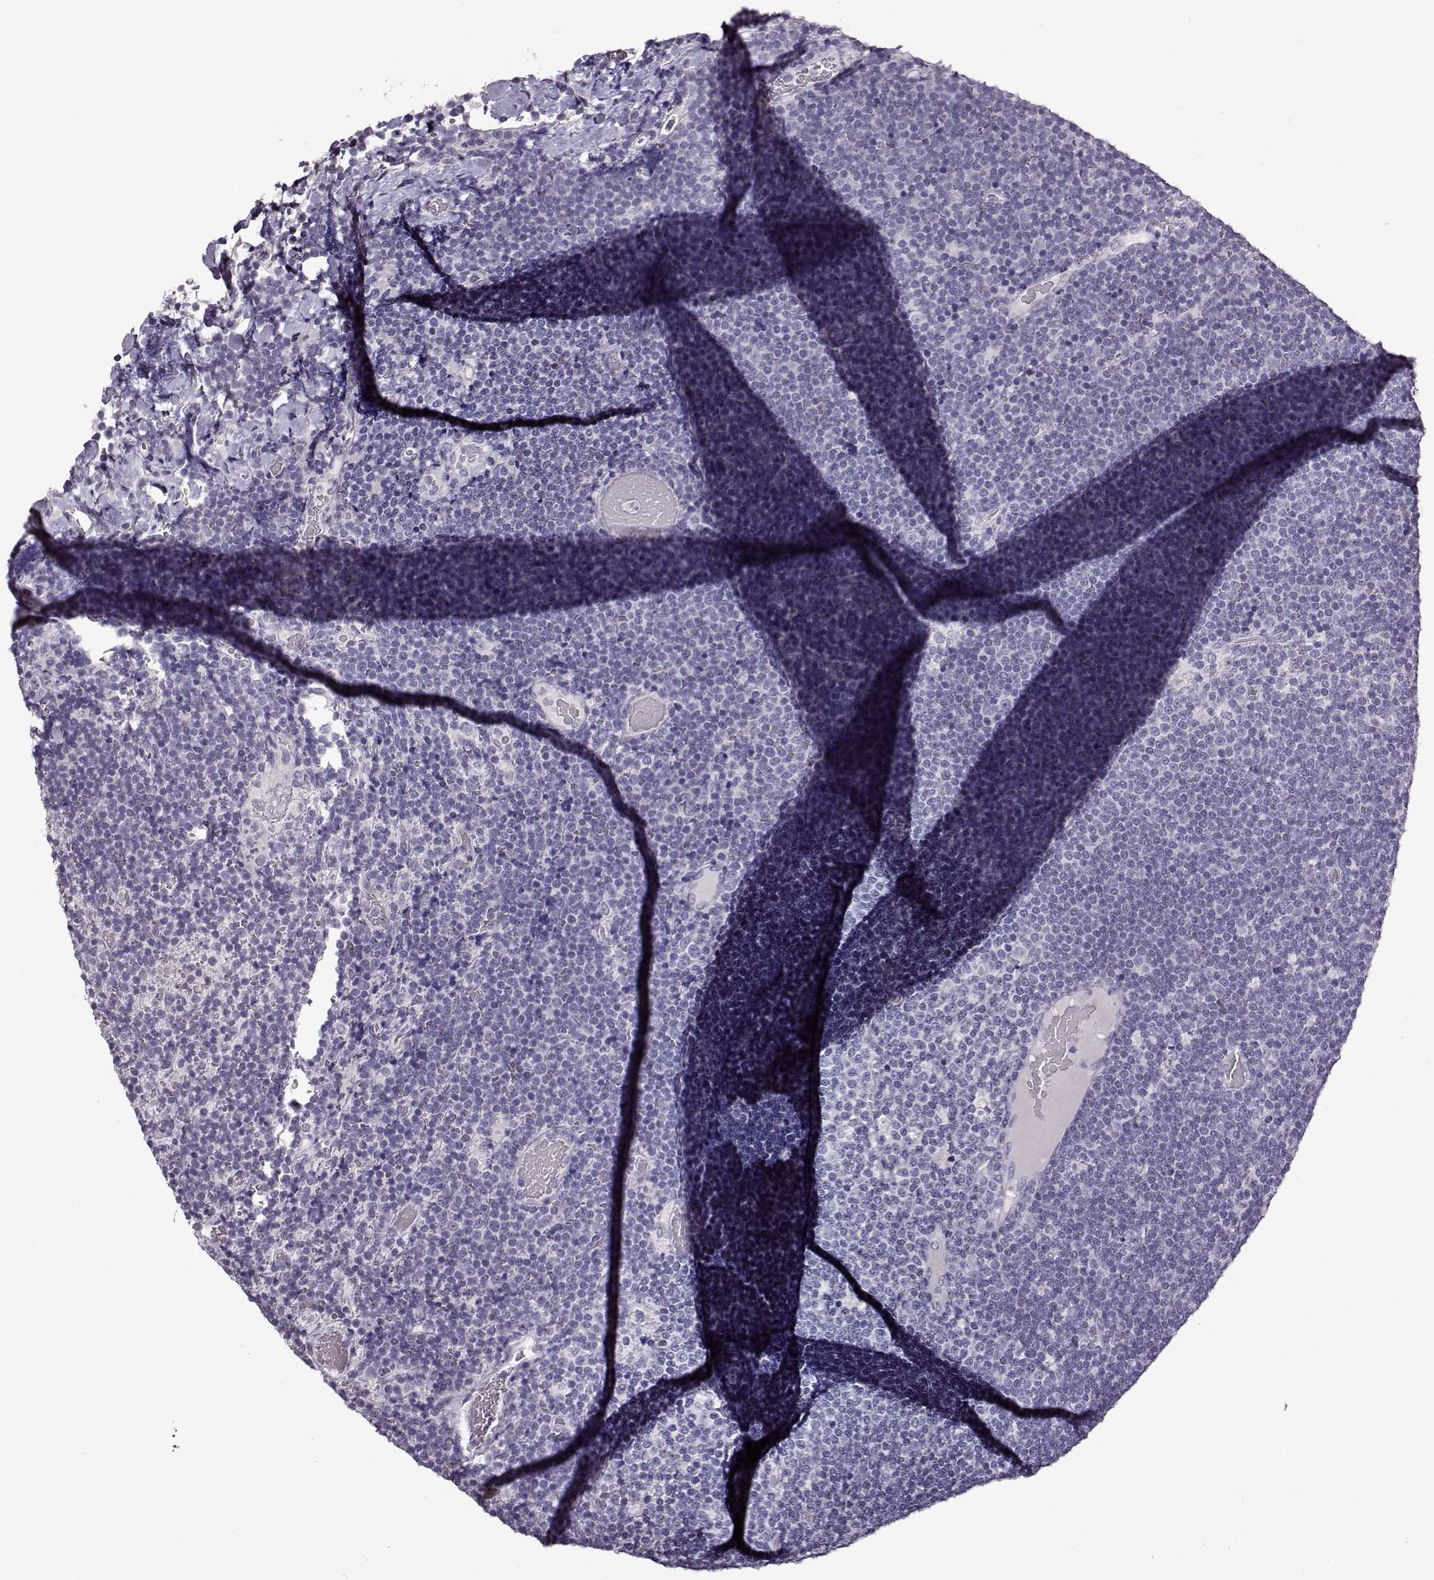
{"staining": {"intensity": "negative", "quantity": "none", "location": "none"}, "tissue": "lymphoma", "cell_type": "Tumor cells", "image_type": "cancer", "snomed": [{"axis": "morphology", "description": "Malignant lymphoma, non-Hodgkin's type, Low grade"}, {"axis": "topography", "description": "Brain"}], "caption": "The IHC micrograph has no significant staining in tumor cells of low-grade malignant lymphoma, non-Hodgkin's type tissue. (Stains: DAB (3,3'-diaminobenzidine) immunohistochemistry (IHC) with hematoxylin counter stain, Microscopy: brightfield microscopy at high magnification).", "gene": "FSHB", "patient": {"sex": "female", "age": 66}}